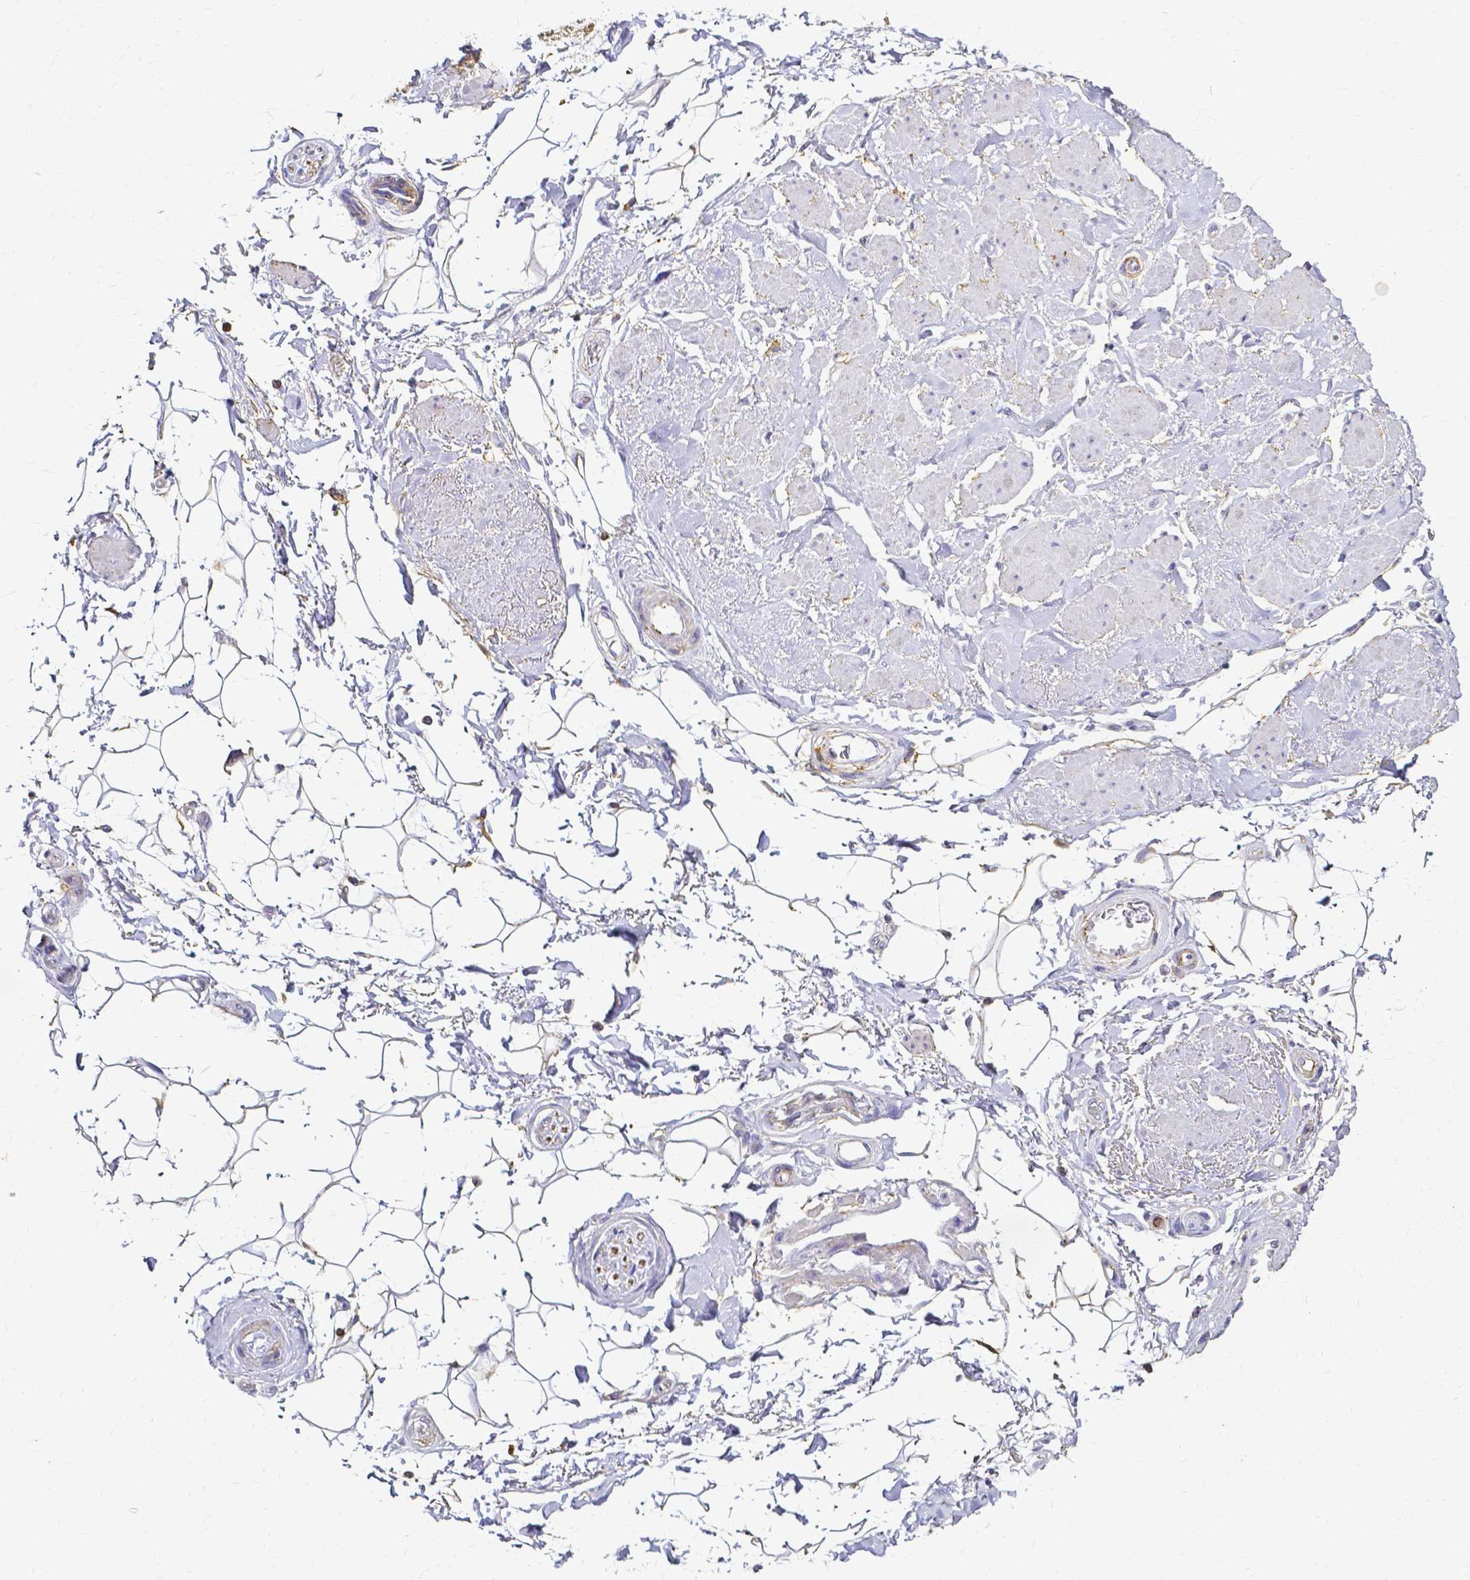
{"staining": {"intensity": "negative", "quantity": "none", "location": "none"}, "tissue": "adipose tissue", "cell_type": "Adipocytes", "image_type": "normal", "snomed": [{"axis": "morphology", "description": "Normal tissue, NOS"}, {"axis": "topography", "description": "Anal"}, {"axis": "topography", "description": "Peripheral nerve tissue"}], "caption": "High magnification brightfield microscopy of benign adipose tissue stained with DAB (3,3'-diaminobenzidine) (brown) and counterstained with hematoxylin (blue): adipocytes show no significant expression.", "gene": "HSPA12A", "patient": {"sex": "male", "age": 51}}